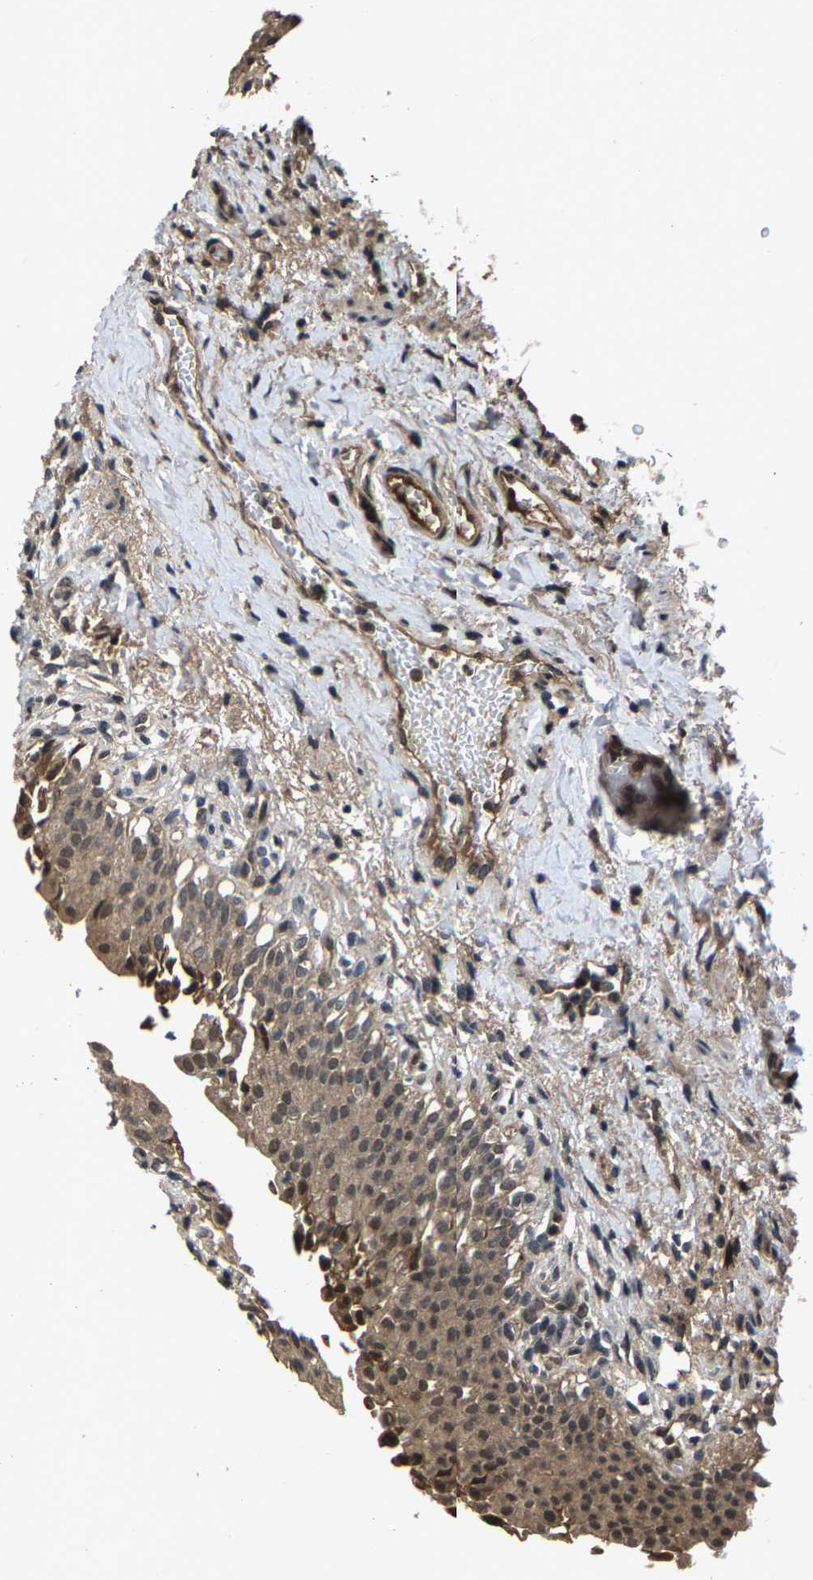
{"staining": {"intensity": "moderate", "quantity": ">75%", "location": "cytoplasmic/membranous,nuclear"}, "tissue": "urinary bladder", "cell_type": "Urothelial cells", "image_type": "normal", "snomed": [{"axis": "morphology", "description": "Normal tissue, NOS"}, {"axis": "topography", "description": "Urinary bladder"}], "caption": "A medium amount of moderate cytoplasmic/membranous,nuclear positivity is appreciated in approximately >75% of urothelial cells in unremarkable urinary bladder. (IHC, brightfield microscopy, high magnification).", "gene": "HUWE1", "patient": {"sex": "female", "age": 60}}